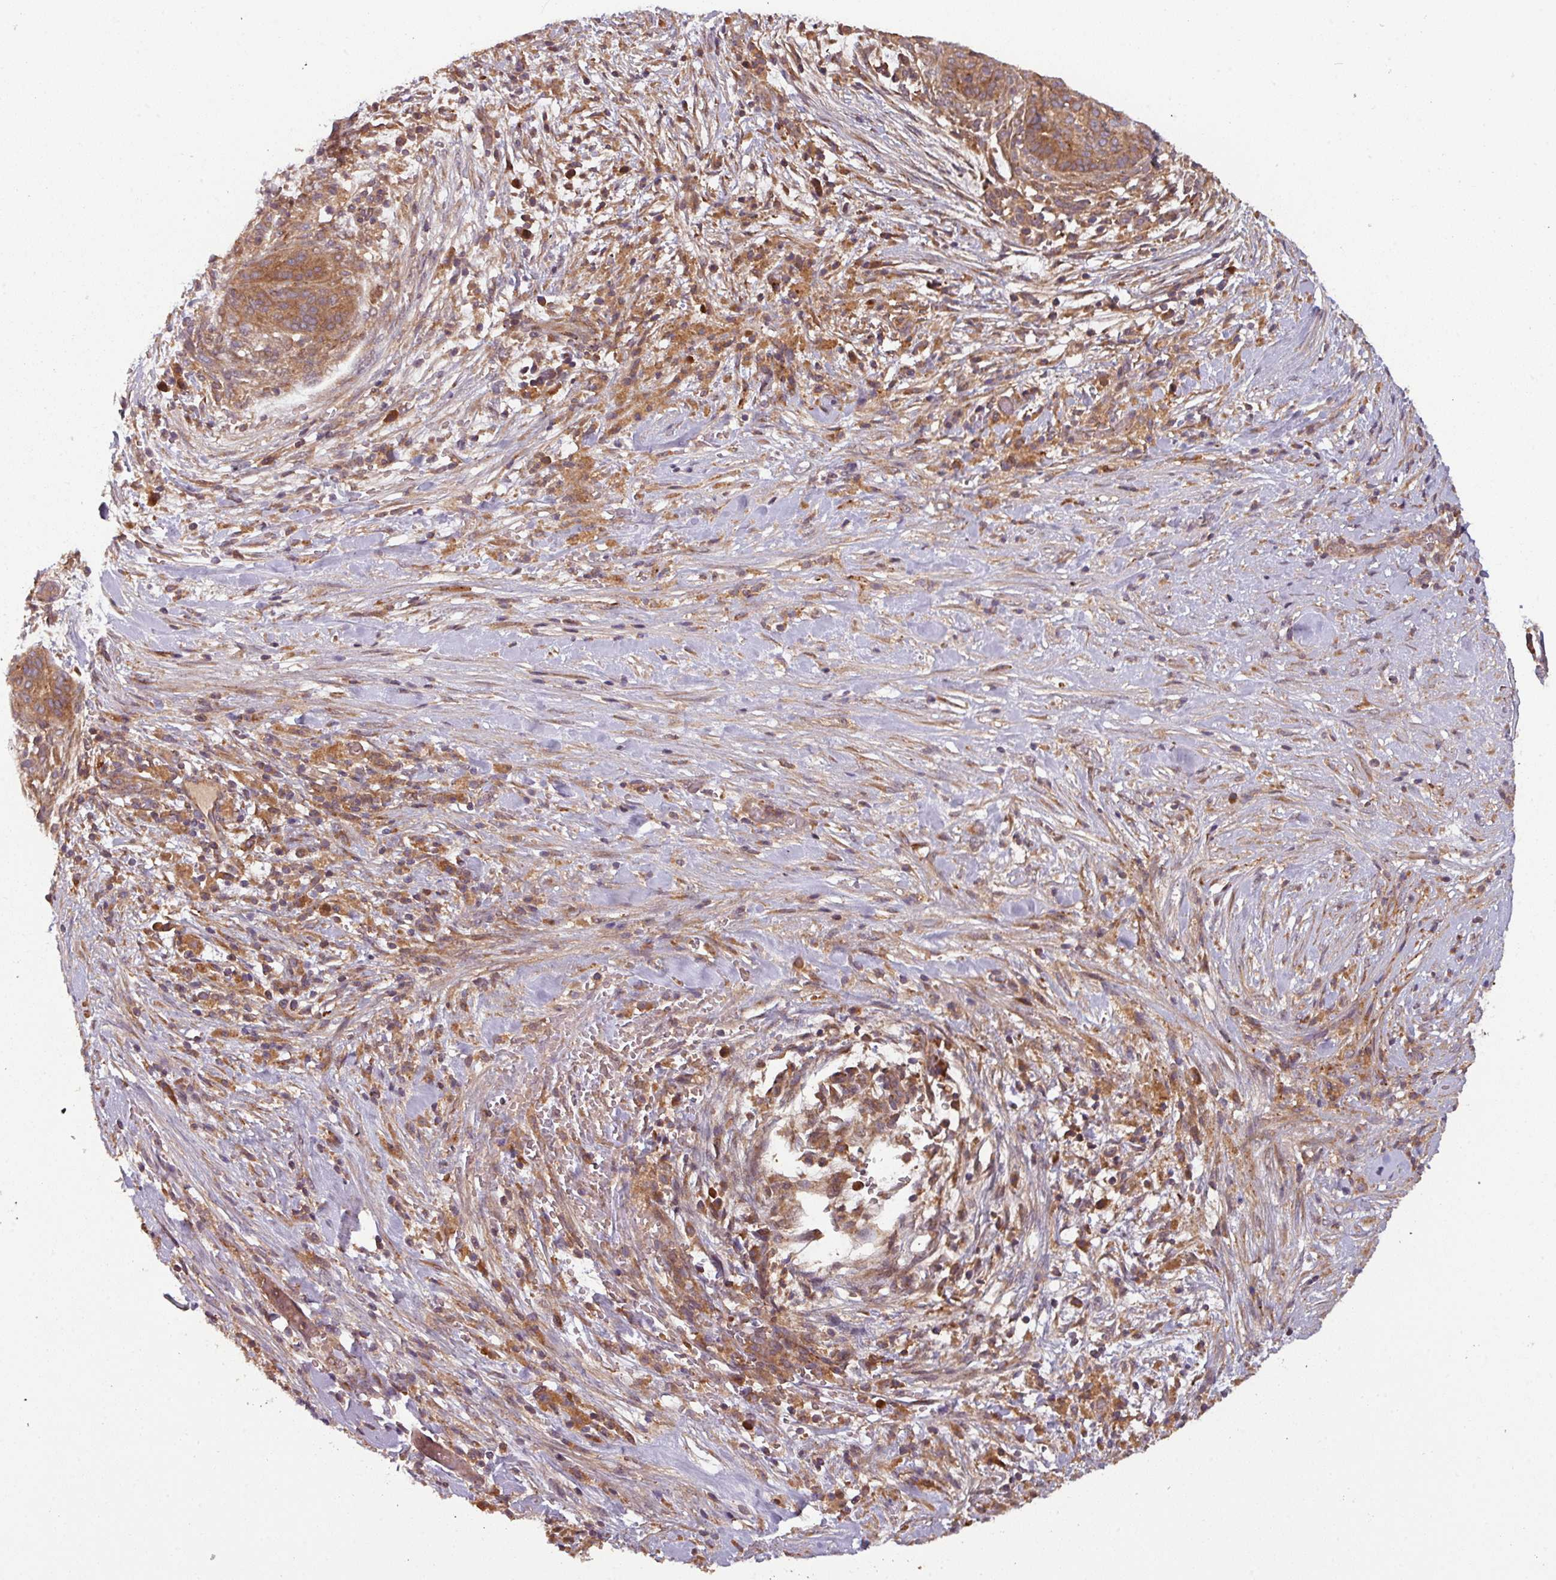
{"staining": {"intensity": "moderate", "quantity": ">75%", "location": "cytoplasmic/membranous"}, "tissue": "pancreatic cancer", "cell_type": "Tumor cells", "image_type": "cancer", "snomed": [{"axis": "morphology", "description": "Adenocarcinoma, NOS"}, {"axis": "topography", "description": "Pancreas"}], "caption": "Protein expression analysis of pancreatic adenocarcinoma shows moderate cytoplasmic/membranous positivity in approximately >75% of tumor cells. (DAB (3,3'-diaminobenzidine) IHC with brightfield microscopy, high magnification).", "gene": "GSKIP", "patient": {"sex": "male", "age": 44}}